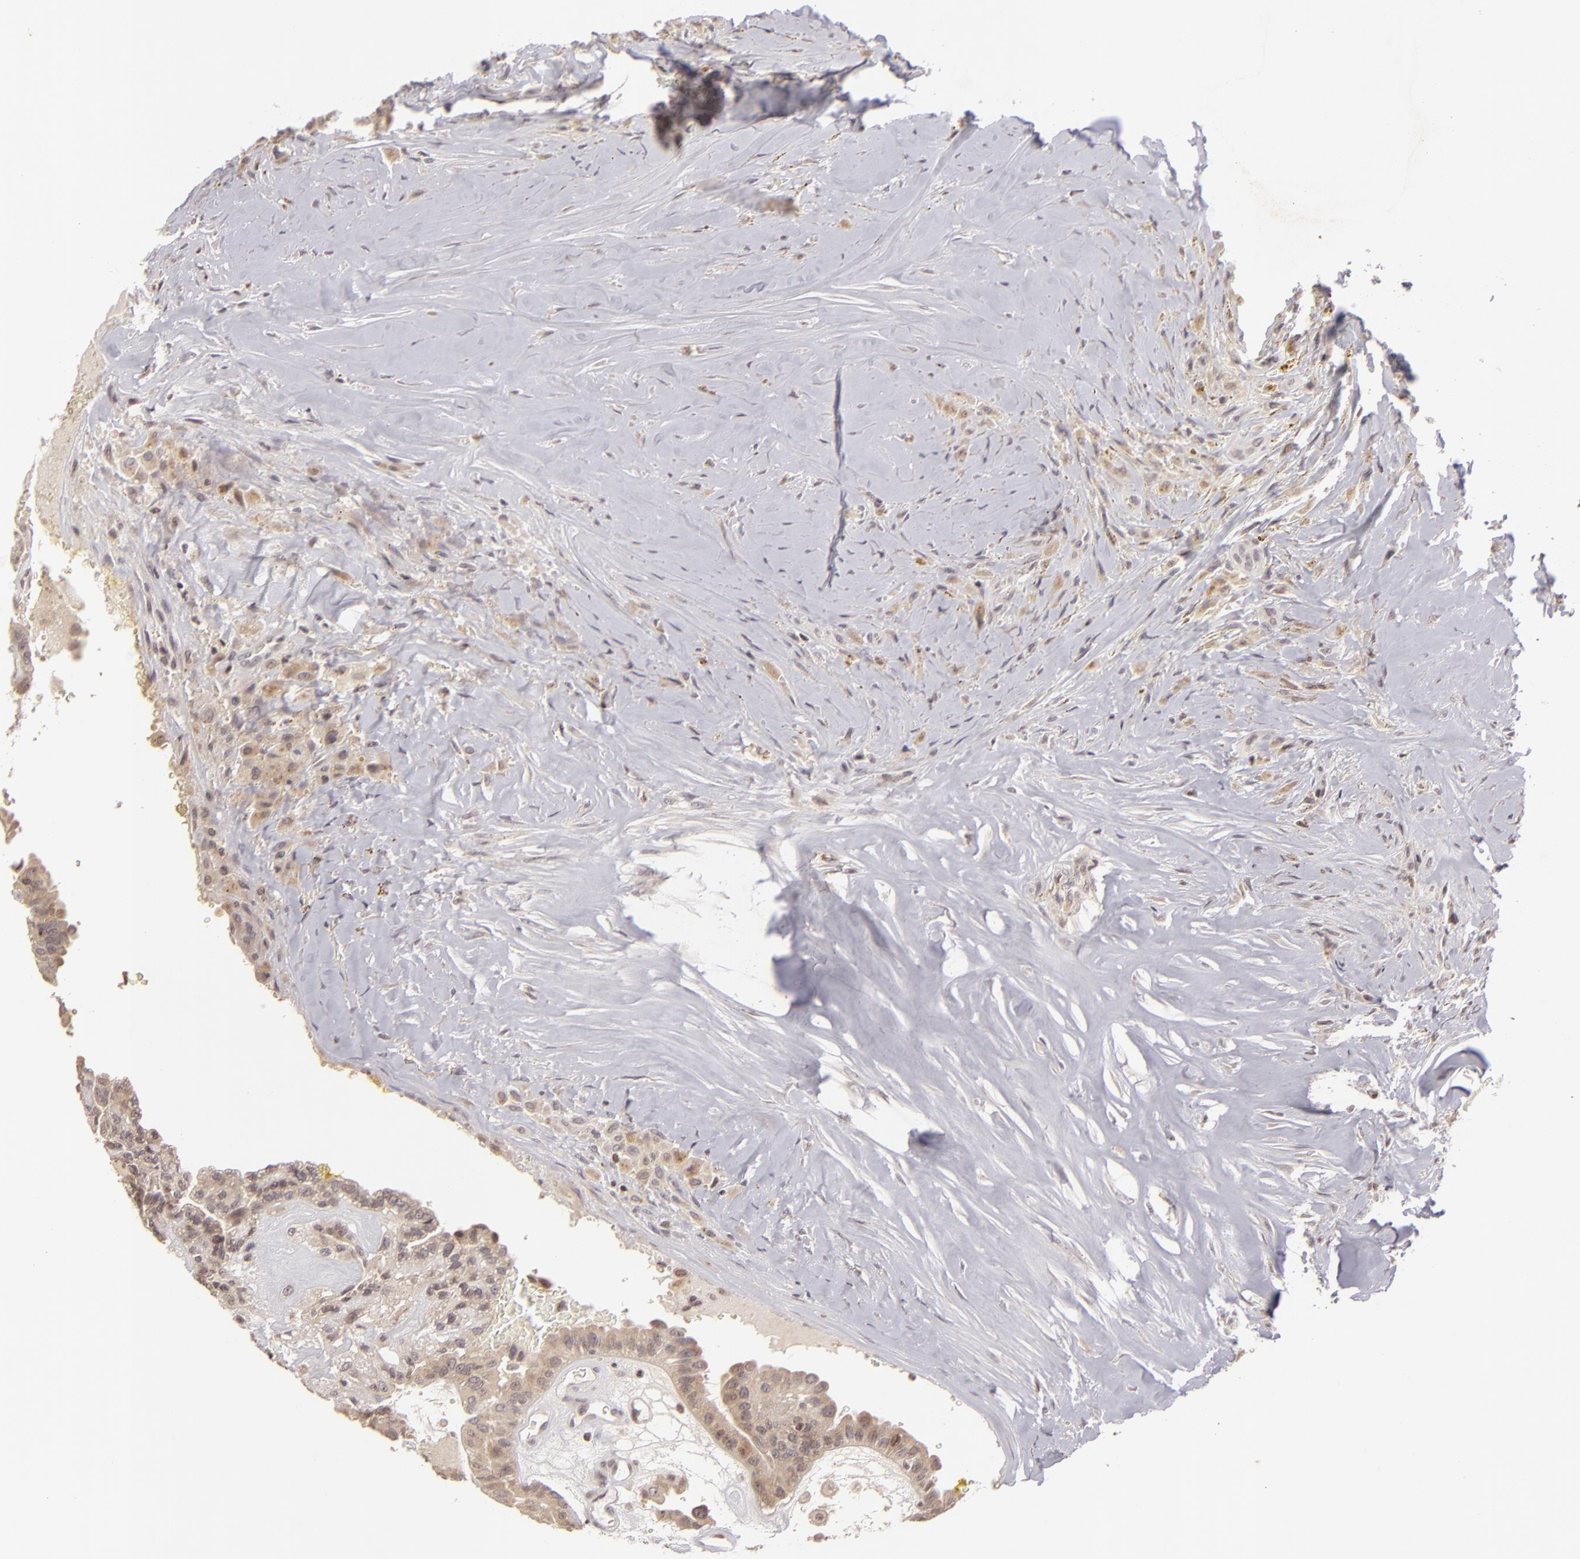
{"staining": {"intensity": "weak", "quantity": "<25%", "location": "nuclear"}, "tissue": "thyroid cancer", "cell_type": "Tumor cells", "image_type": "cancer", "snomed": [{"axis": "morphology", "description": "Papillary adenocarcinoma, NOS"}, {"axis": "topography", "description": "Thyroid gland"}], "caption": "A high-resolution photomicrograph shows immunohistochemistry (IHC) staining of thyroid papillary adenocarcinoma, which demonstrates no significant expression in tumor cells.", "gene": "AKAP6", "patient": {"sex": "male", "age": 87}}